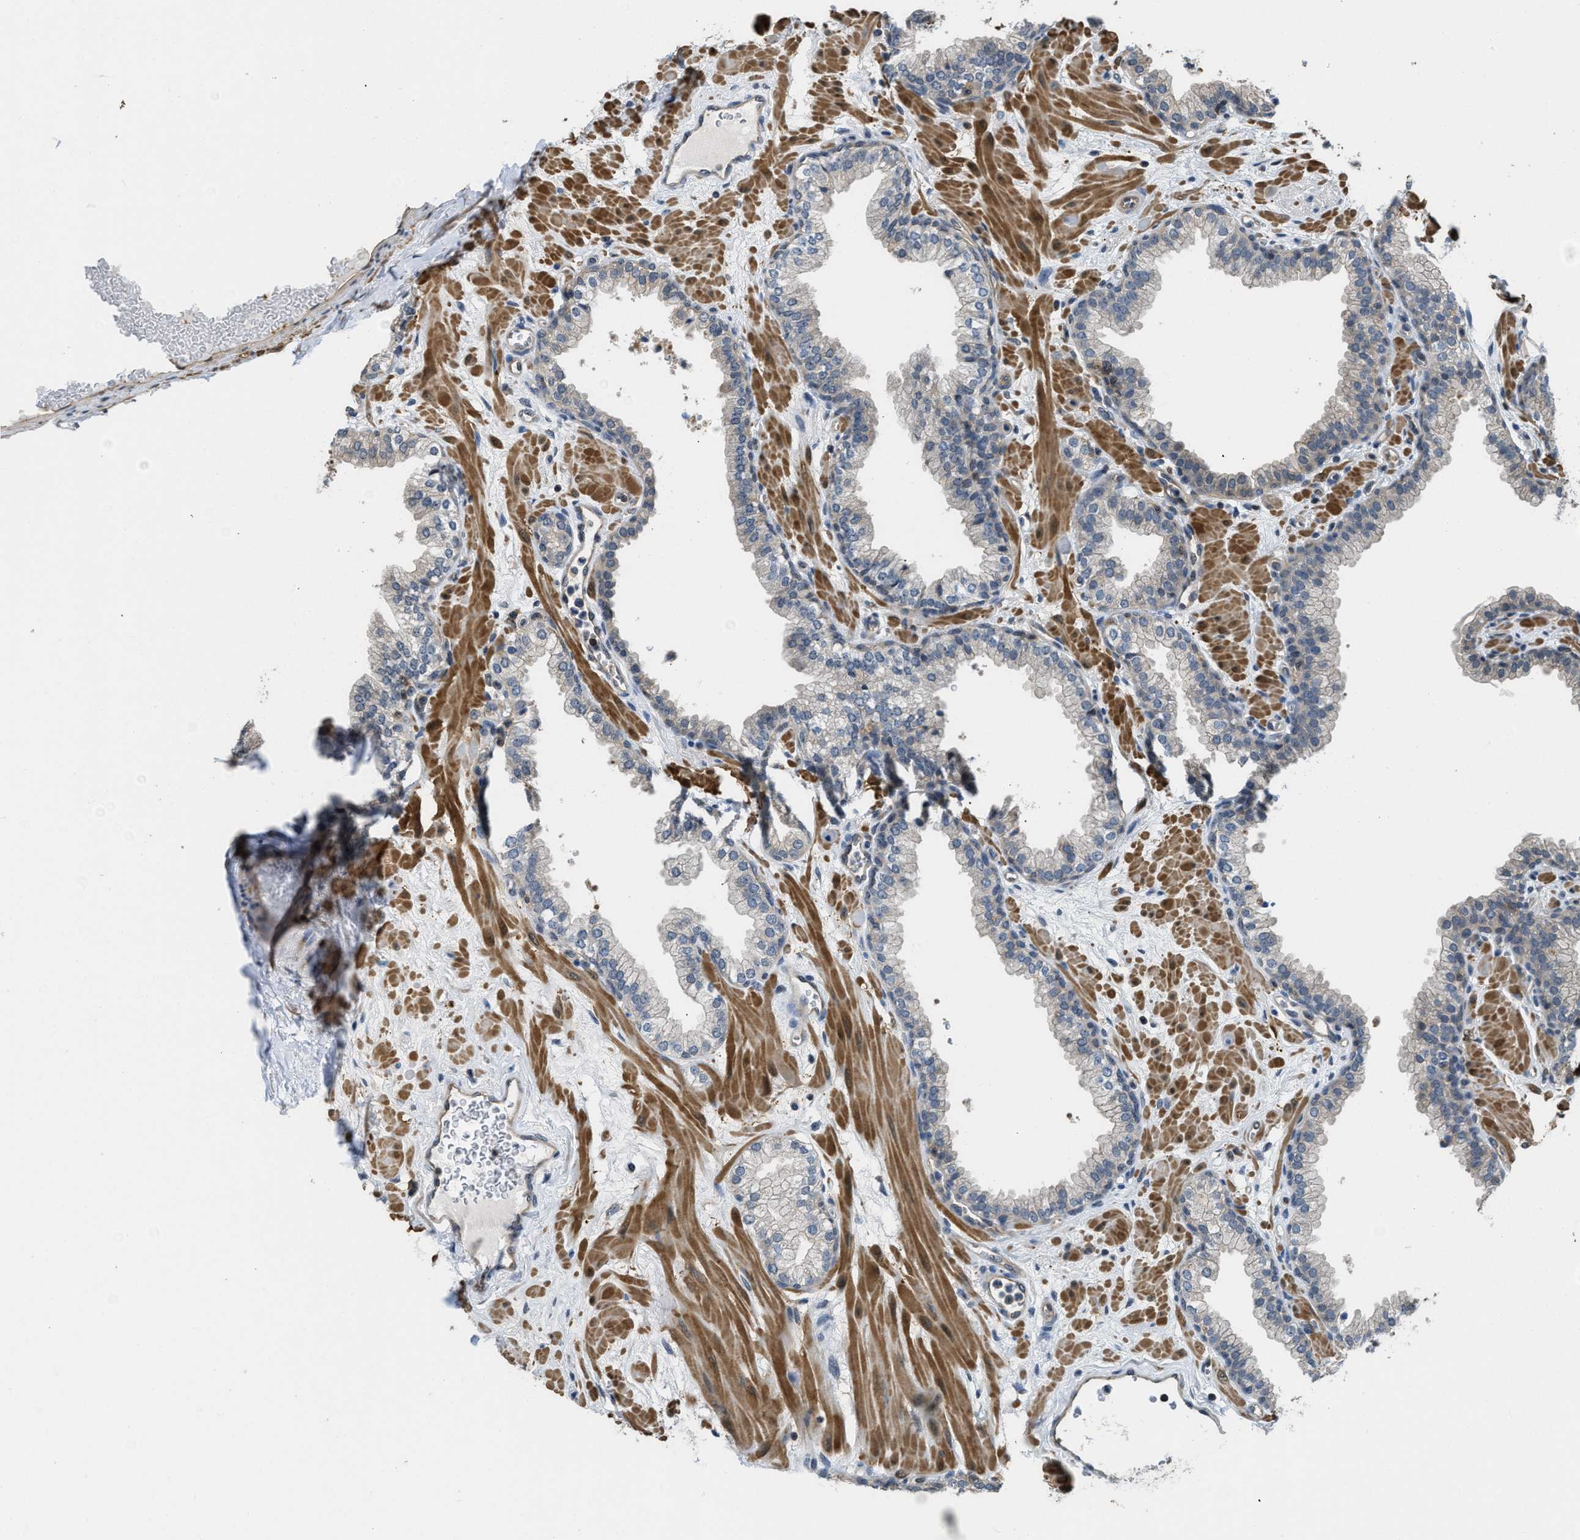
{"staining": {"intensity": "weak", "quantity": "<25%", "location": "cytoplasmic/membranous"}, "tissue": "prostate", "cell_type": "Glandular cells", "image_type": "normal", "snomed": [{"axis": "morphology", "description": "Normal tissue, NOS"}, {"axis": "morphology", "description": "Urothelial carcinoma, Low grade"}, {"axis": "topography", "description": "Urinary bladder"}, {"axis": "topography", "description": "Prostate"}], "caption": "Human prostate stained for a protein using IHC exhibits no positivity in glandular cells.", "gene": "TES", "patient": {"sex": "male", "age": 60}}